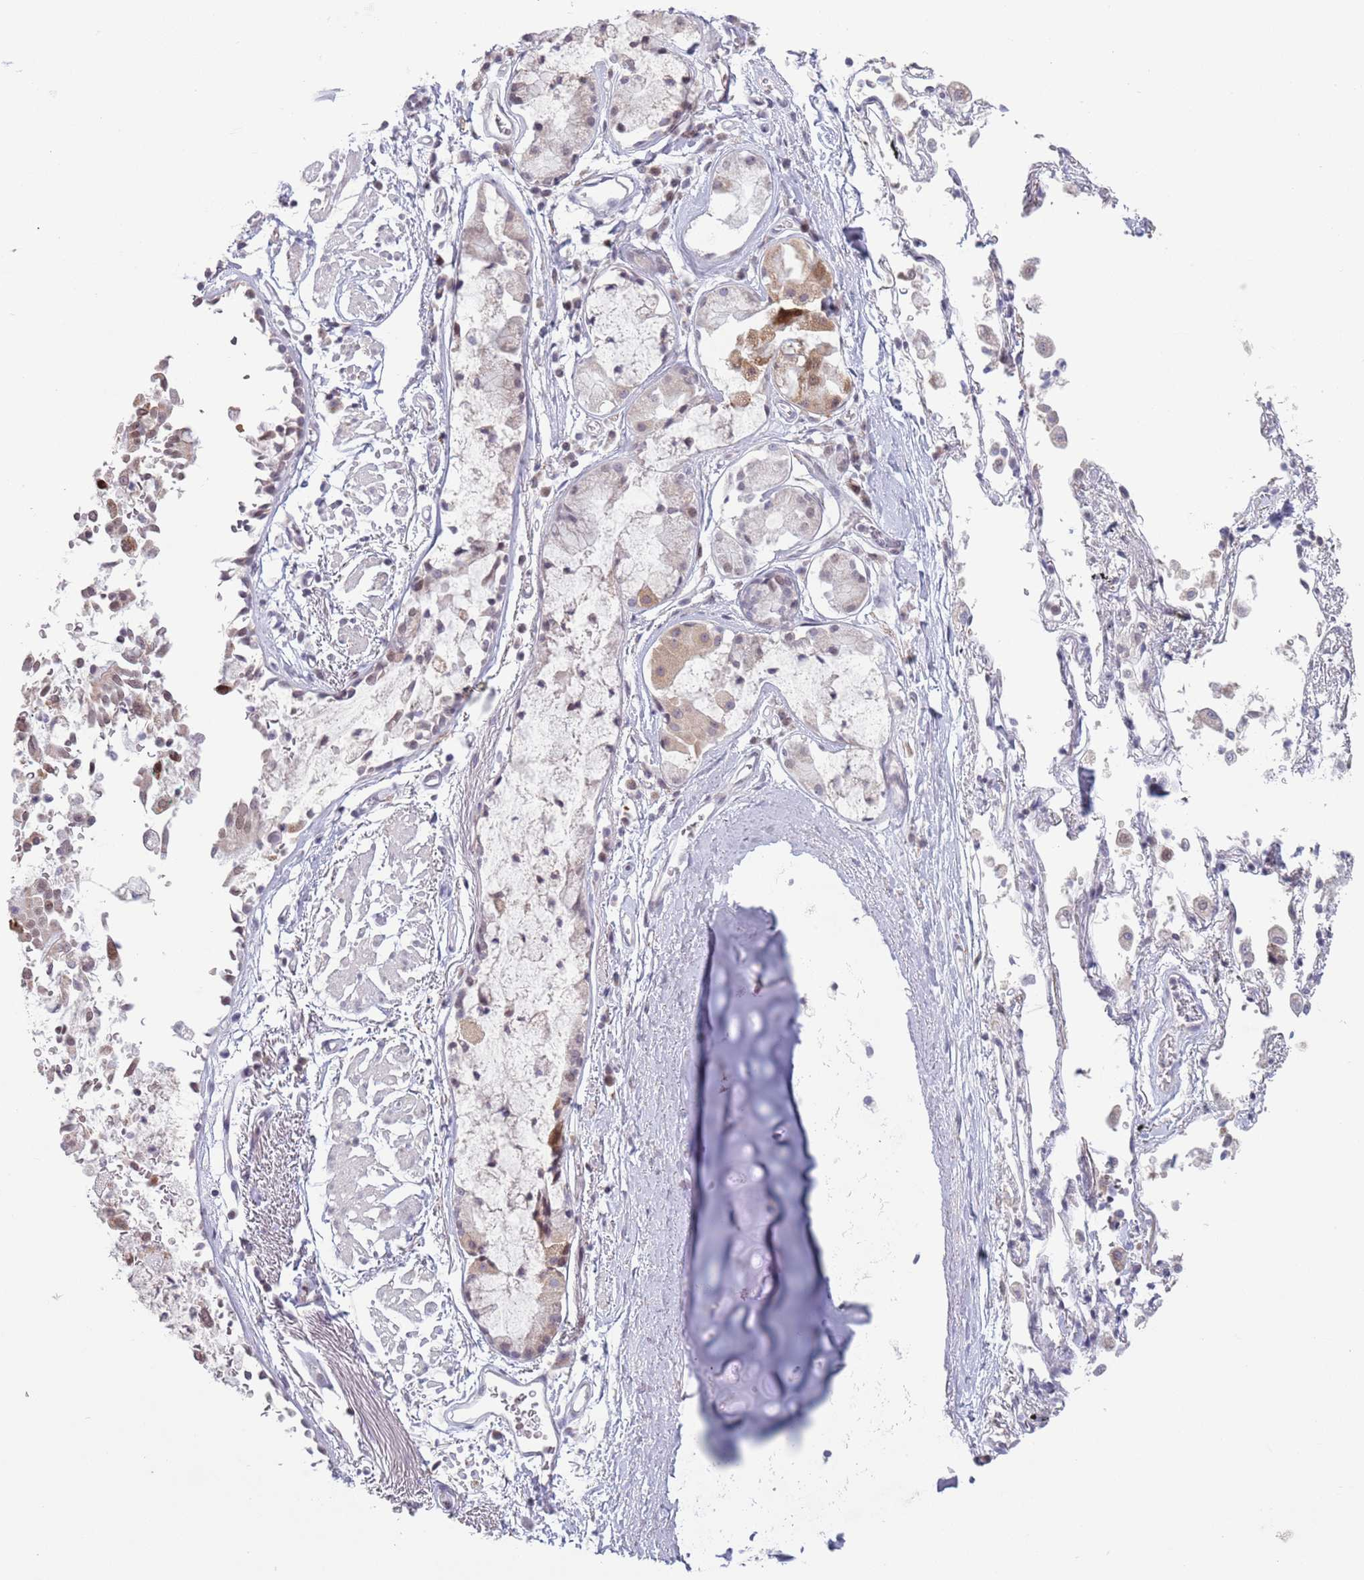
{"staining": {"intensity": "negative", "quantity": "none", "location": "none"}, "tissue": "adipose tissue", "cell_type": "Adipocytes", "image_type": "normal", "snomed": [{"axis": "morphology", "description": "Normal tissue, NOS"}, {"axis": "topography", "description": "Cartilage tissue"}], "caption": "Immunohistochemical staining of normal adipose tissue displays no significant positivity in adipocytes.", "gene": "MRPL34", "patient": {"sex": "male", "age": 73}}